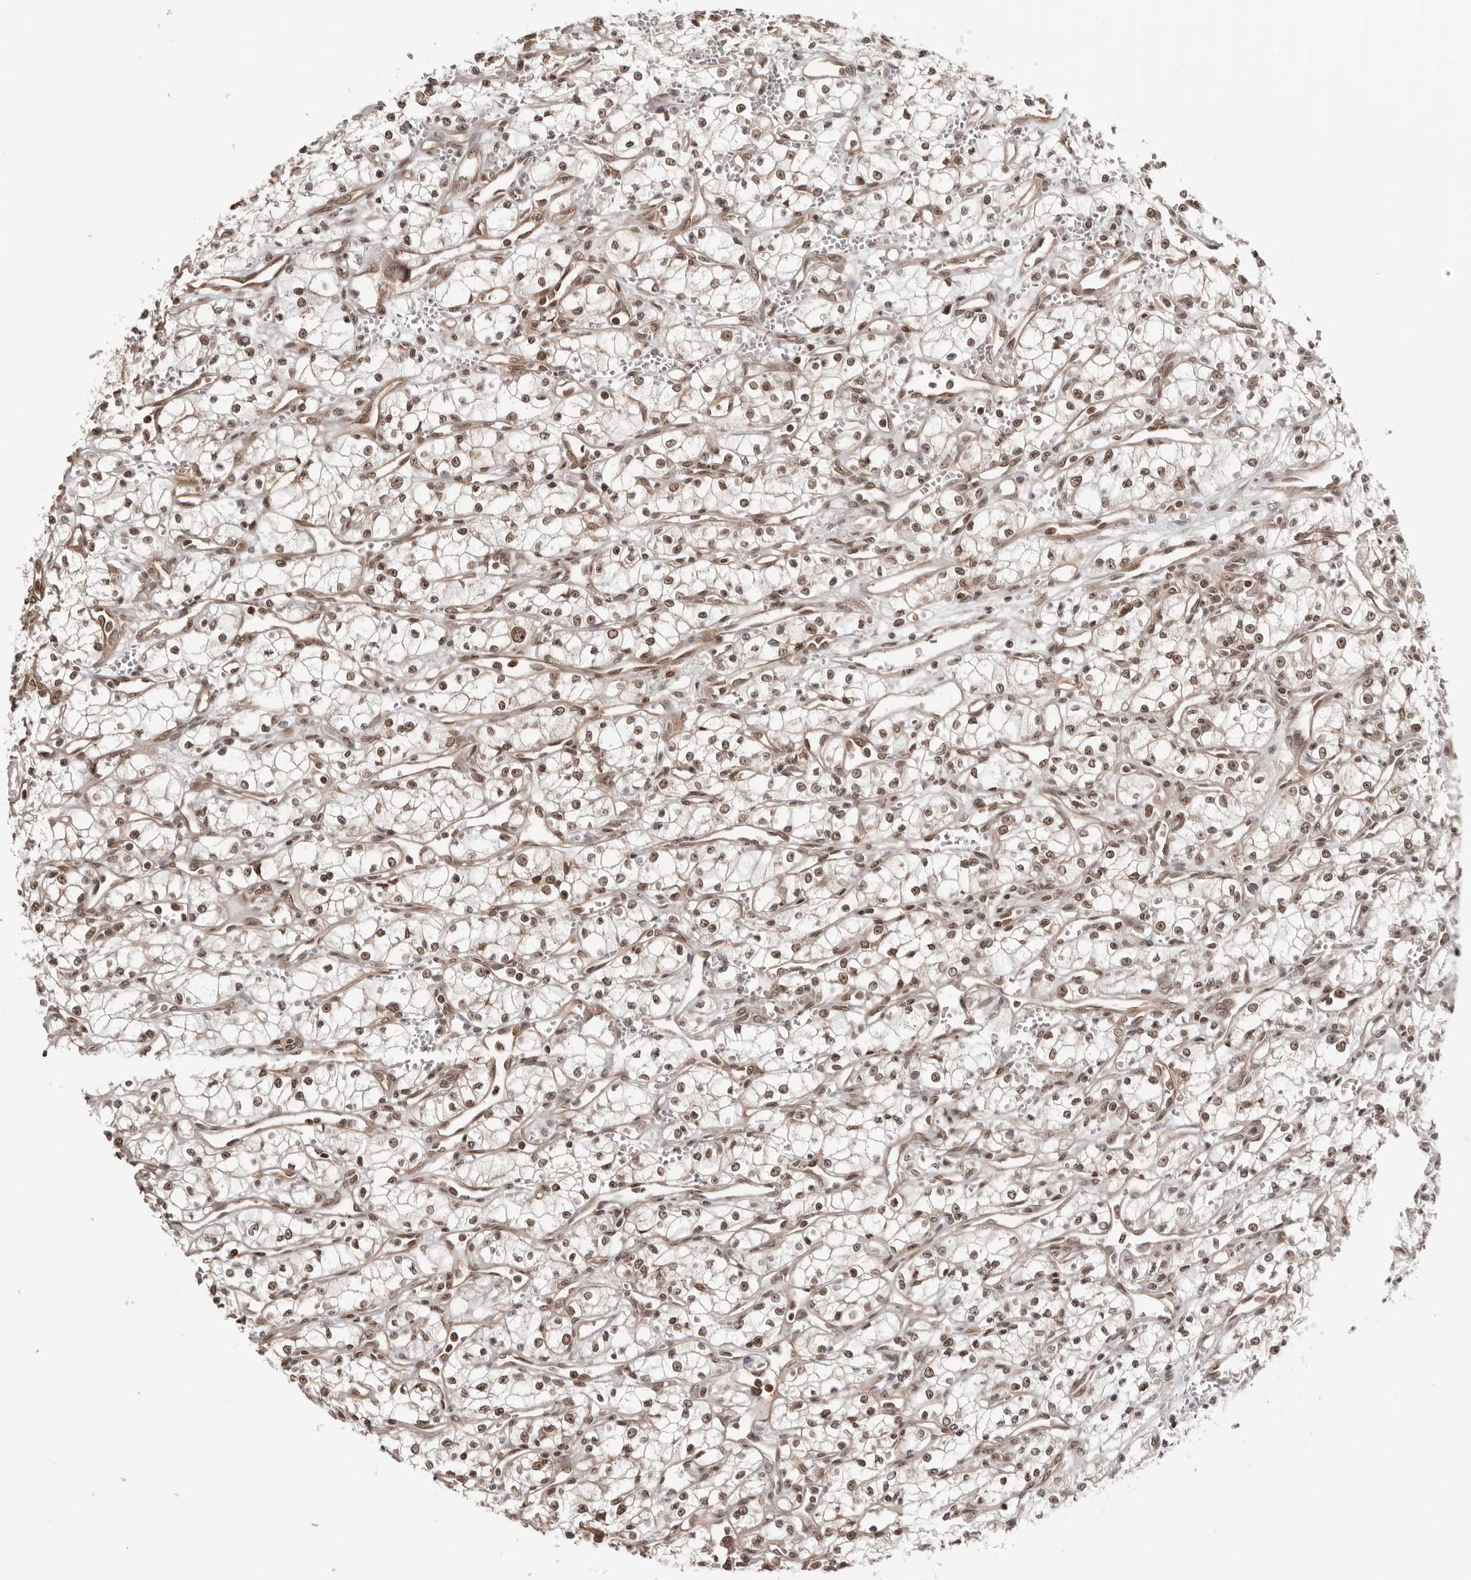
{"staining": {"intensity": "moderate", "quantity": ">75%", "location": "nuclear"}, "tissue": "renal cancer", "cell_type": "Tumor cells", "image_type": "cancer", "snomed": [{"axis": "morphology", "description": "Adenocarcinoma, NOS"}, {"axis": "topography", "description": "Kidney"}], "caption": "Immunohistochemical staining of renal cancer displays medium levels of moderate nuclear staining in about >75% of tumor cells.", "gene": "SDE2", "patient": {"sex": "male", "age": 59}}